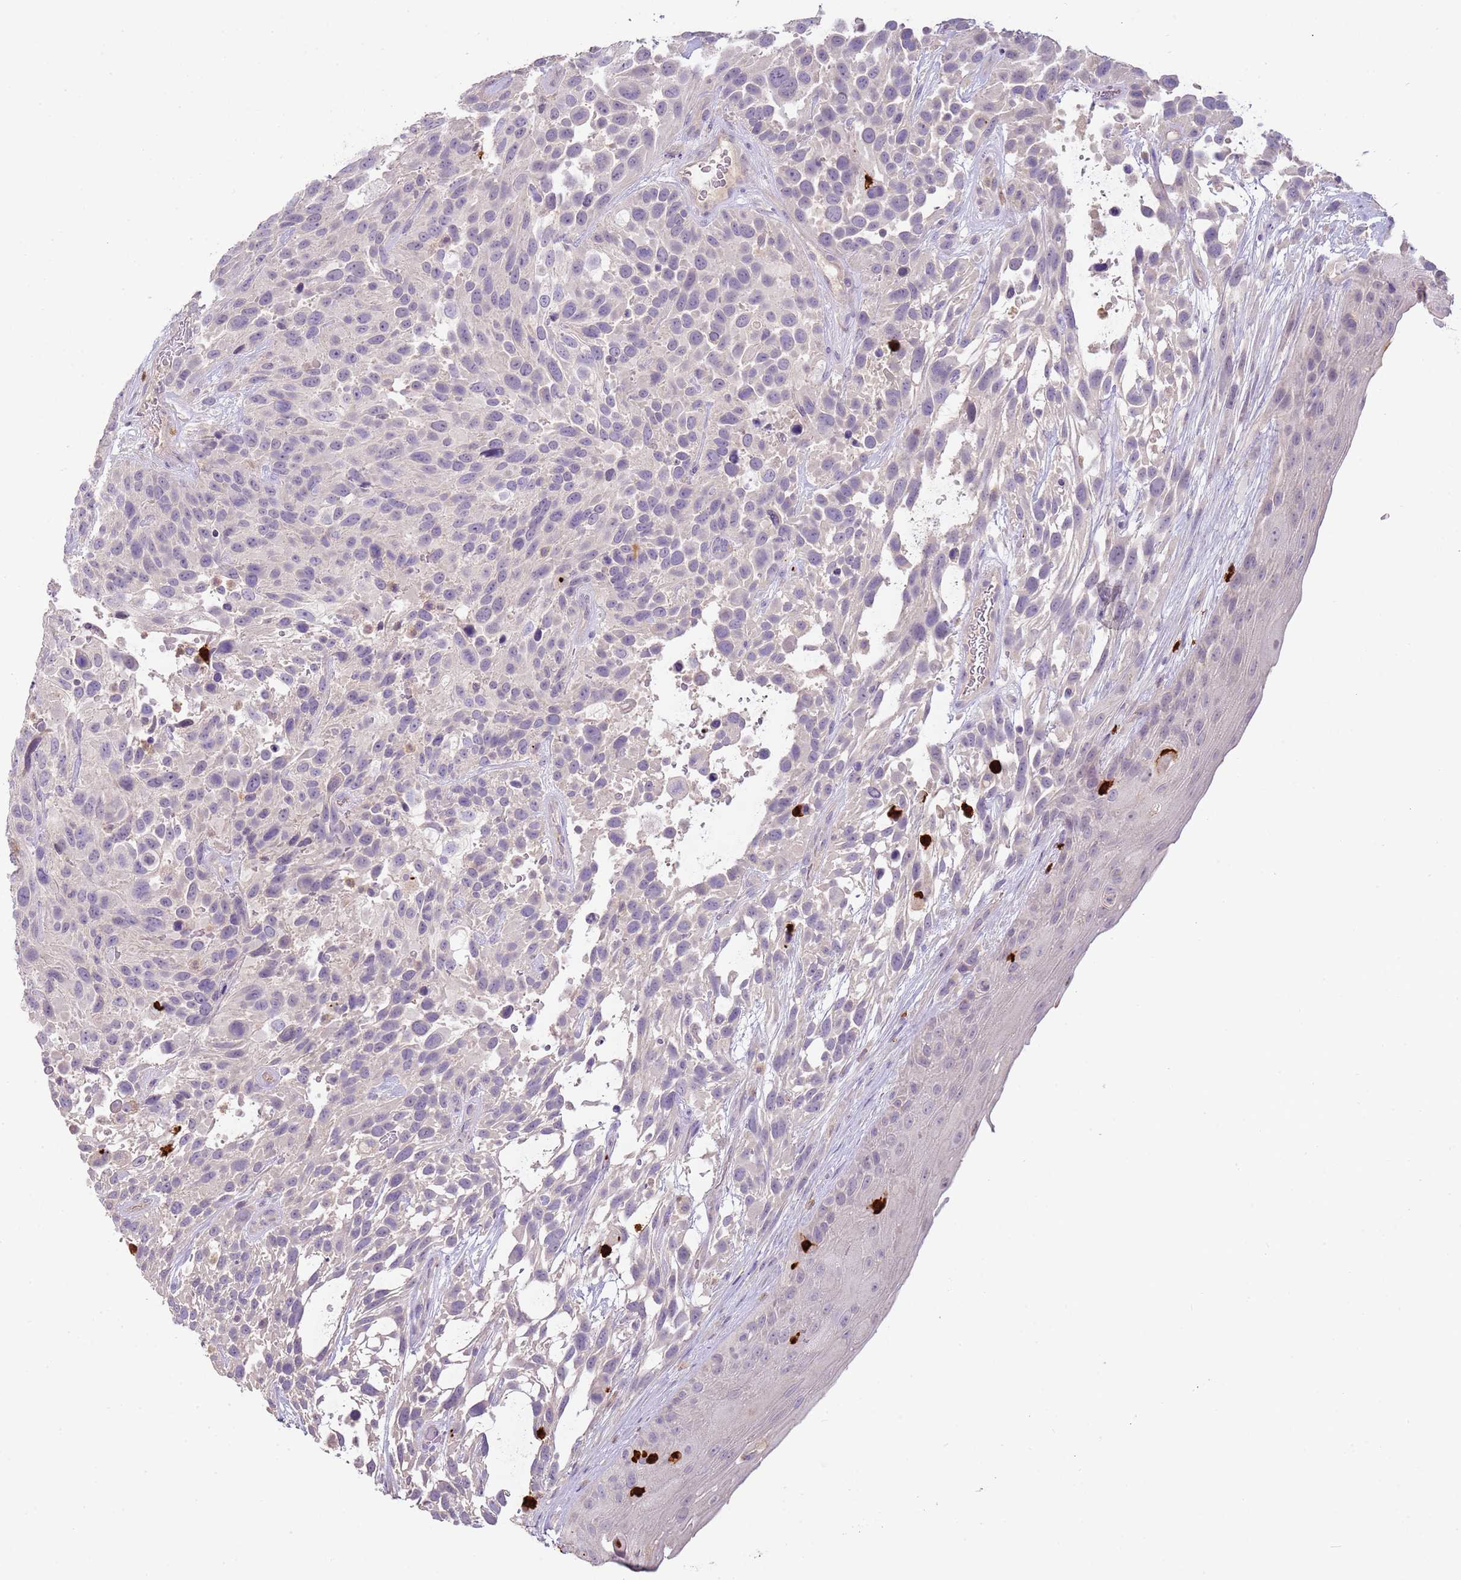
{"staining": {"intensity": "negative", "quantity": "none", "location": "none"}, "tissue": "urothelial cancer", "cell_type": "Tumor cells", "image_type": "cancer", "snomed": [{"axis": "morphology", "description": "Urothelial carcinoma, High grade"}, {"axis": "topography", "description": "Urinary bladder"}], "caption": "Immunohistochemical staining of human urothelial carcinoma (high-grade) demonstrates no significant expression in tumor cells.", "gene": "IL2RG", "patient": {"sex": "female", "age": 70}}